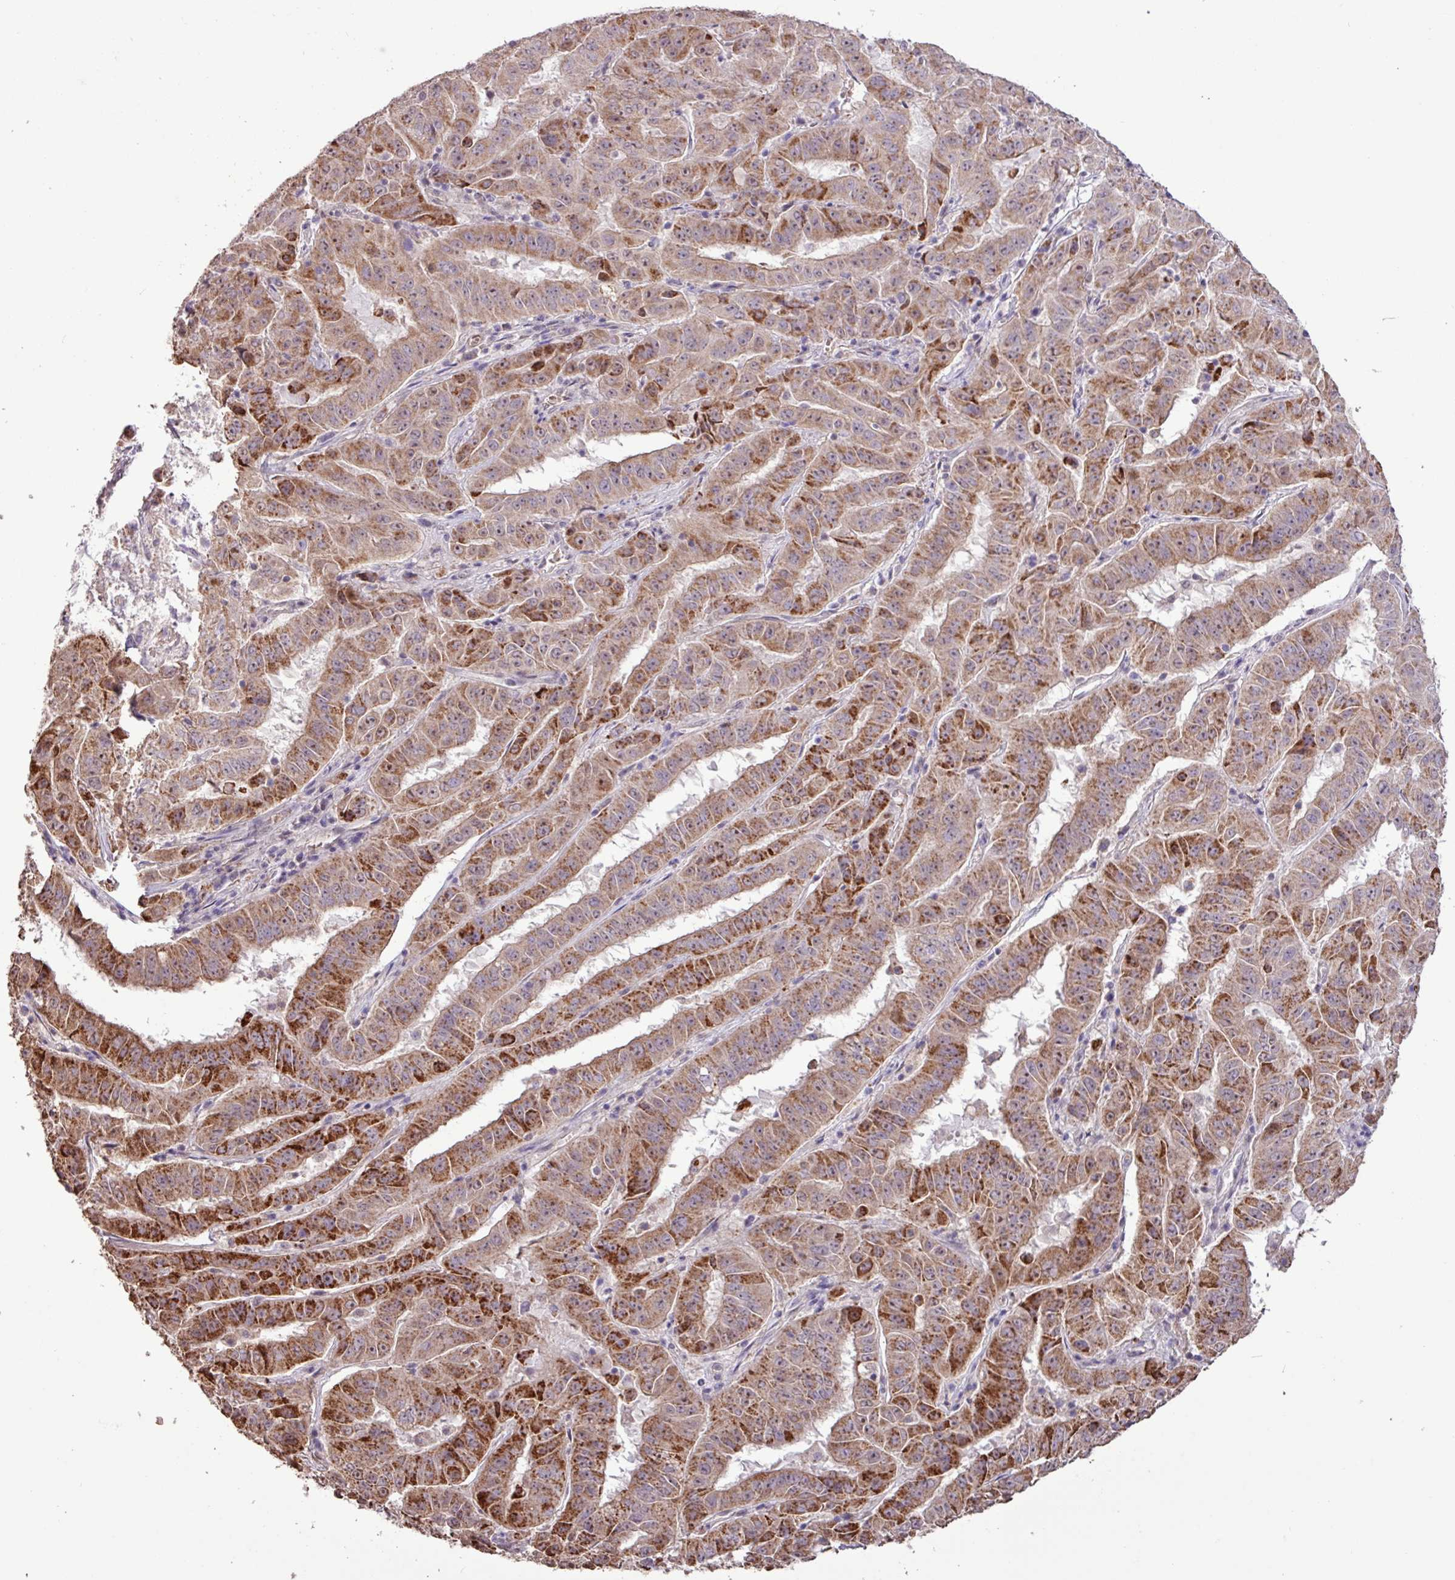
{"staining": {"intensity": "strong", "quantity": "25%-75%", "location": "cytoplasmic/membranous"}, "tissue": "pancreatic cancer", "cell_type": "Tumor cells", "image_type": "cancer", "snomed": [{"axis": "morphology", "description": "Adenocarcinoma, NOS"}, {"axis": "topography", "description": "Pancreas"}], "caption": "The photomicrograph shows staining of pancreatic adenocarcinoma, revealing strong cytoplasmic/membranous protein expression (brown color) within tumor cells.", "gene": "L3MBTL3", "patient": {"sex": "male", "age": 63}}